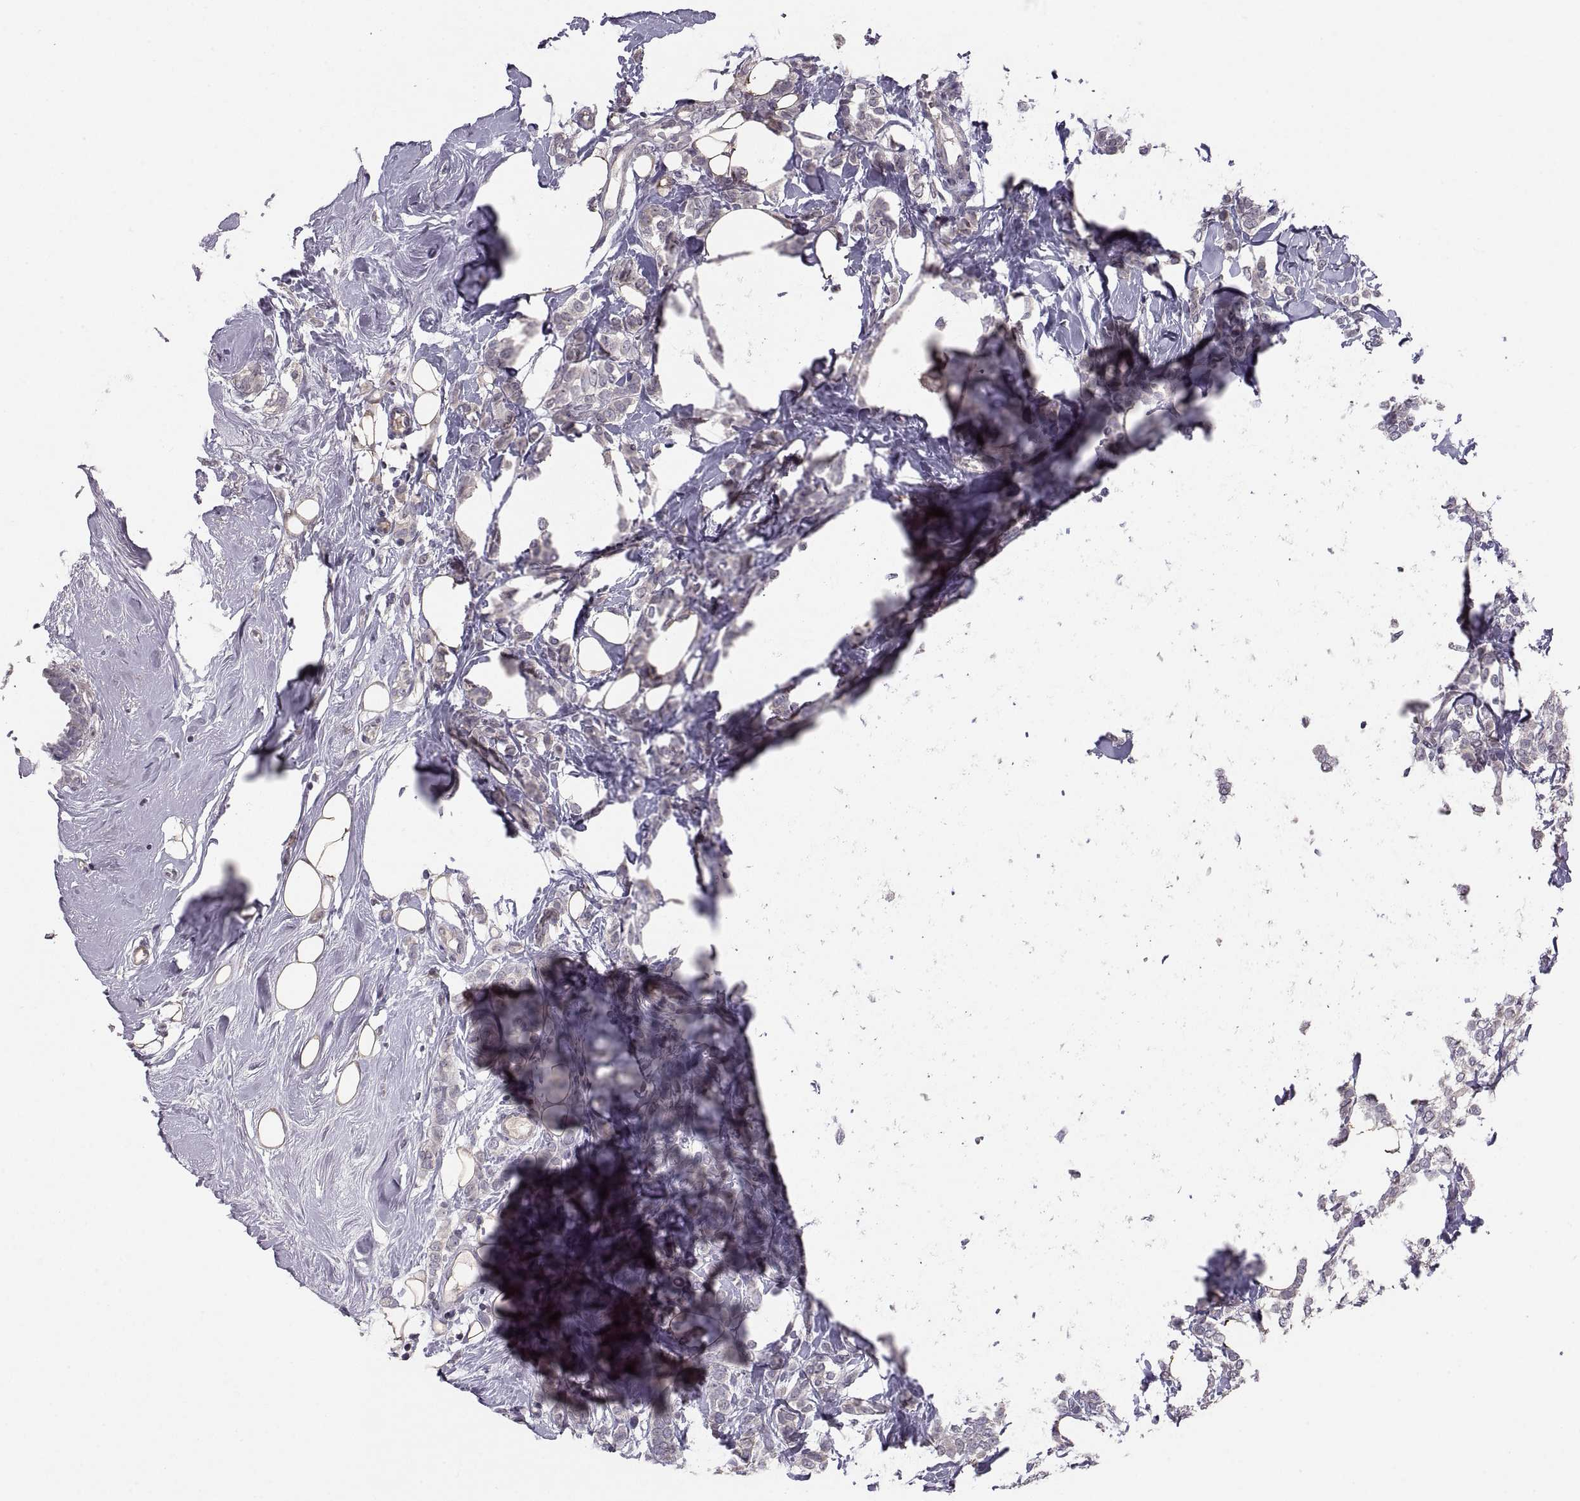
{"staining": {"intensity": "negative", "quantity": "none", "location": "none"}, "tissue": "breast cancer", "cell_type": "Tumor cells", "image_type": "cancer", "snomed": [{"axis": "morphology", "description": "Lobular carcinoma"}, {"axis": "topography", "description": "Breast"}], "caption": "Human lobular carcinoma (breast) stained for a protein using immunohistochemistry exhibits no staining in tumor cells.", "gene": "PAX2", "patient": {"sex": "female", "age": 49}}